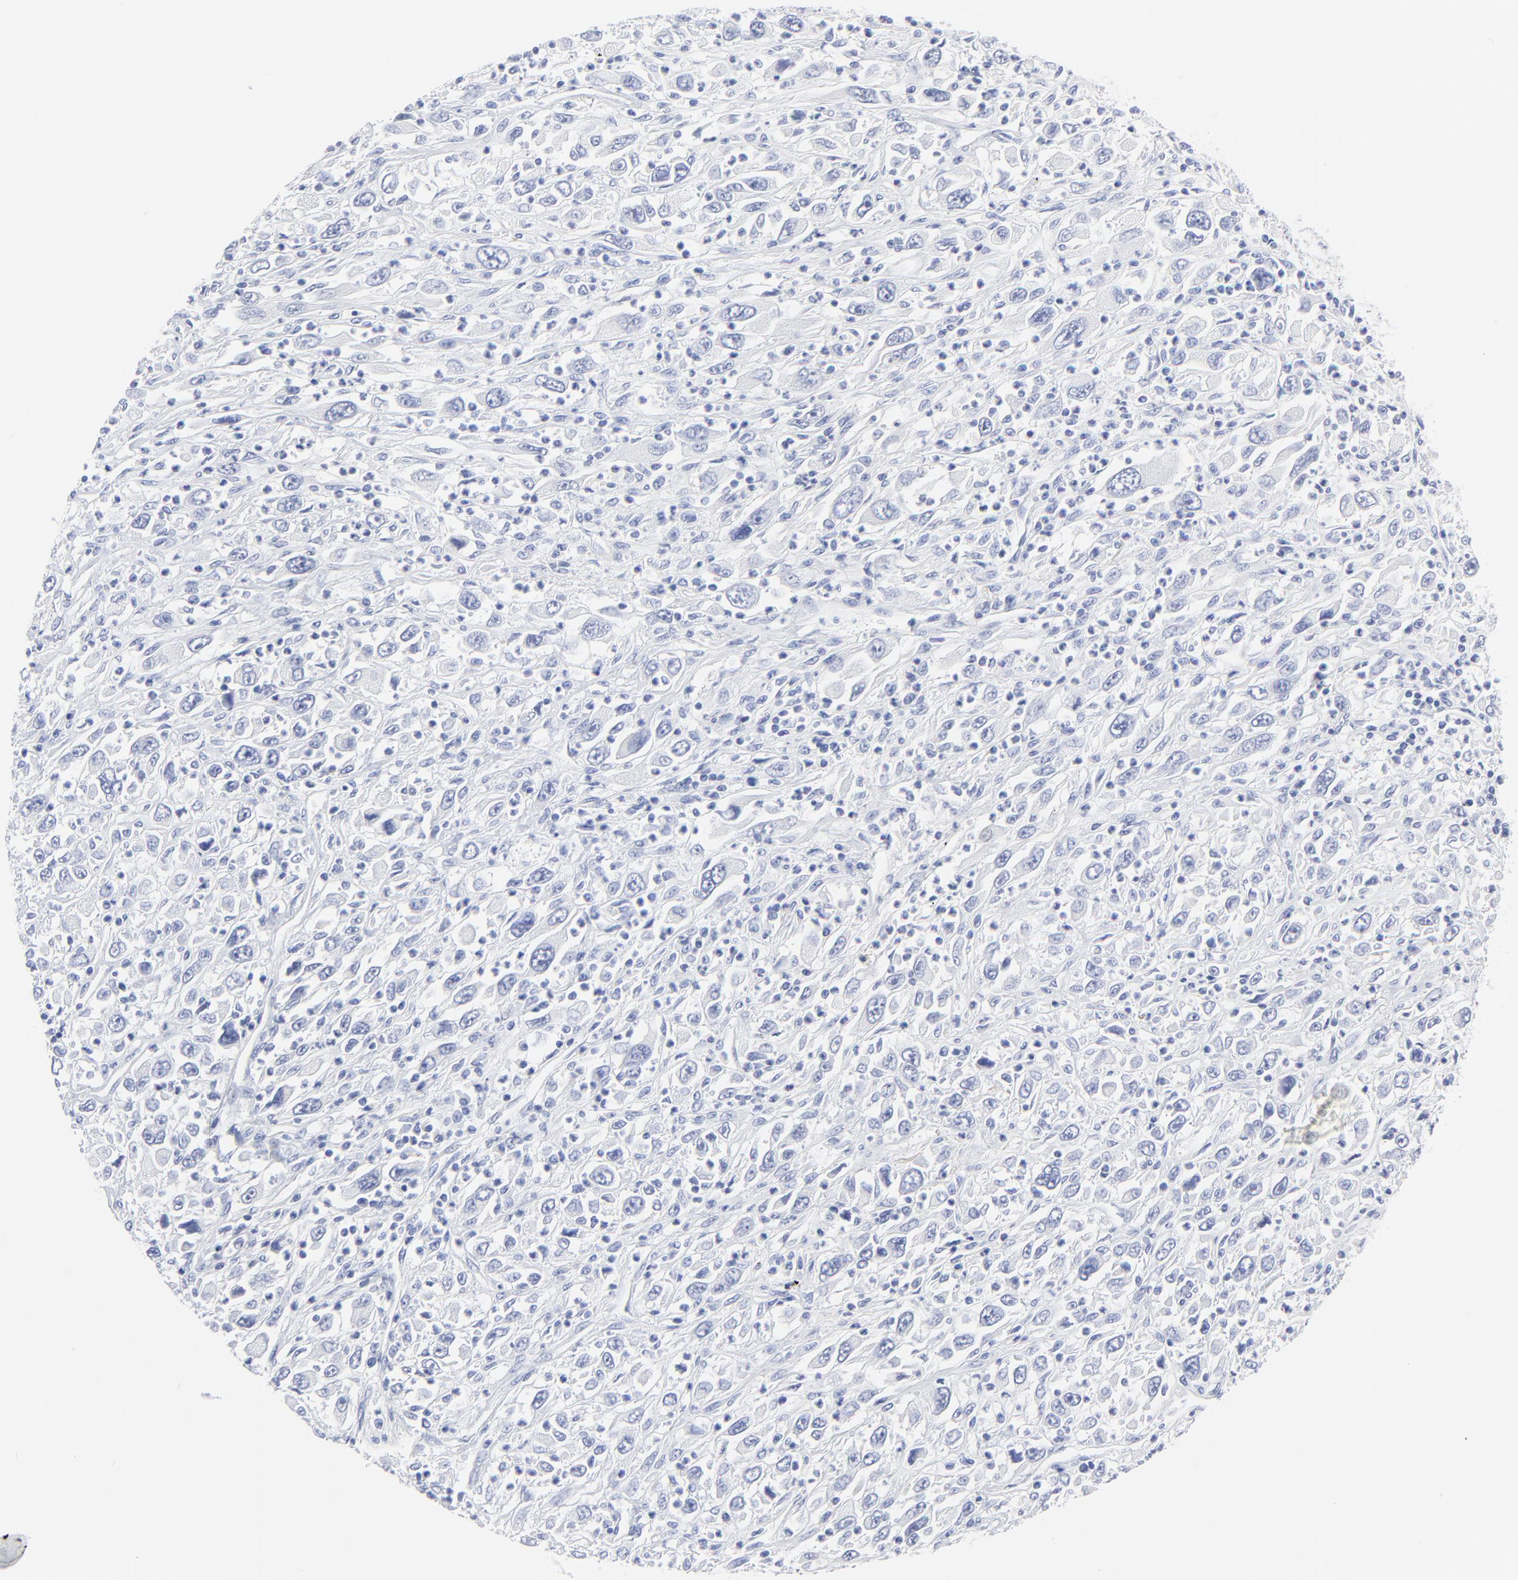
{"staining": {"intensity": "negative", "quantity": "none", "location": "none"}, "tissue": "melanoma", "cell_type": "Tumor cells", "image_type": "cancer", "snomed": [{"axis": "morphology", "description": "Malignant melanoma, Metastatic site"}, {"axis": "topography", "description": "Skin"}], "caption": "Tumor cells show no significant positivity in malignant melanoma (metastatic site).", "gene": "PSD3", "patient": {"sex": "female", "age": 56}}